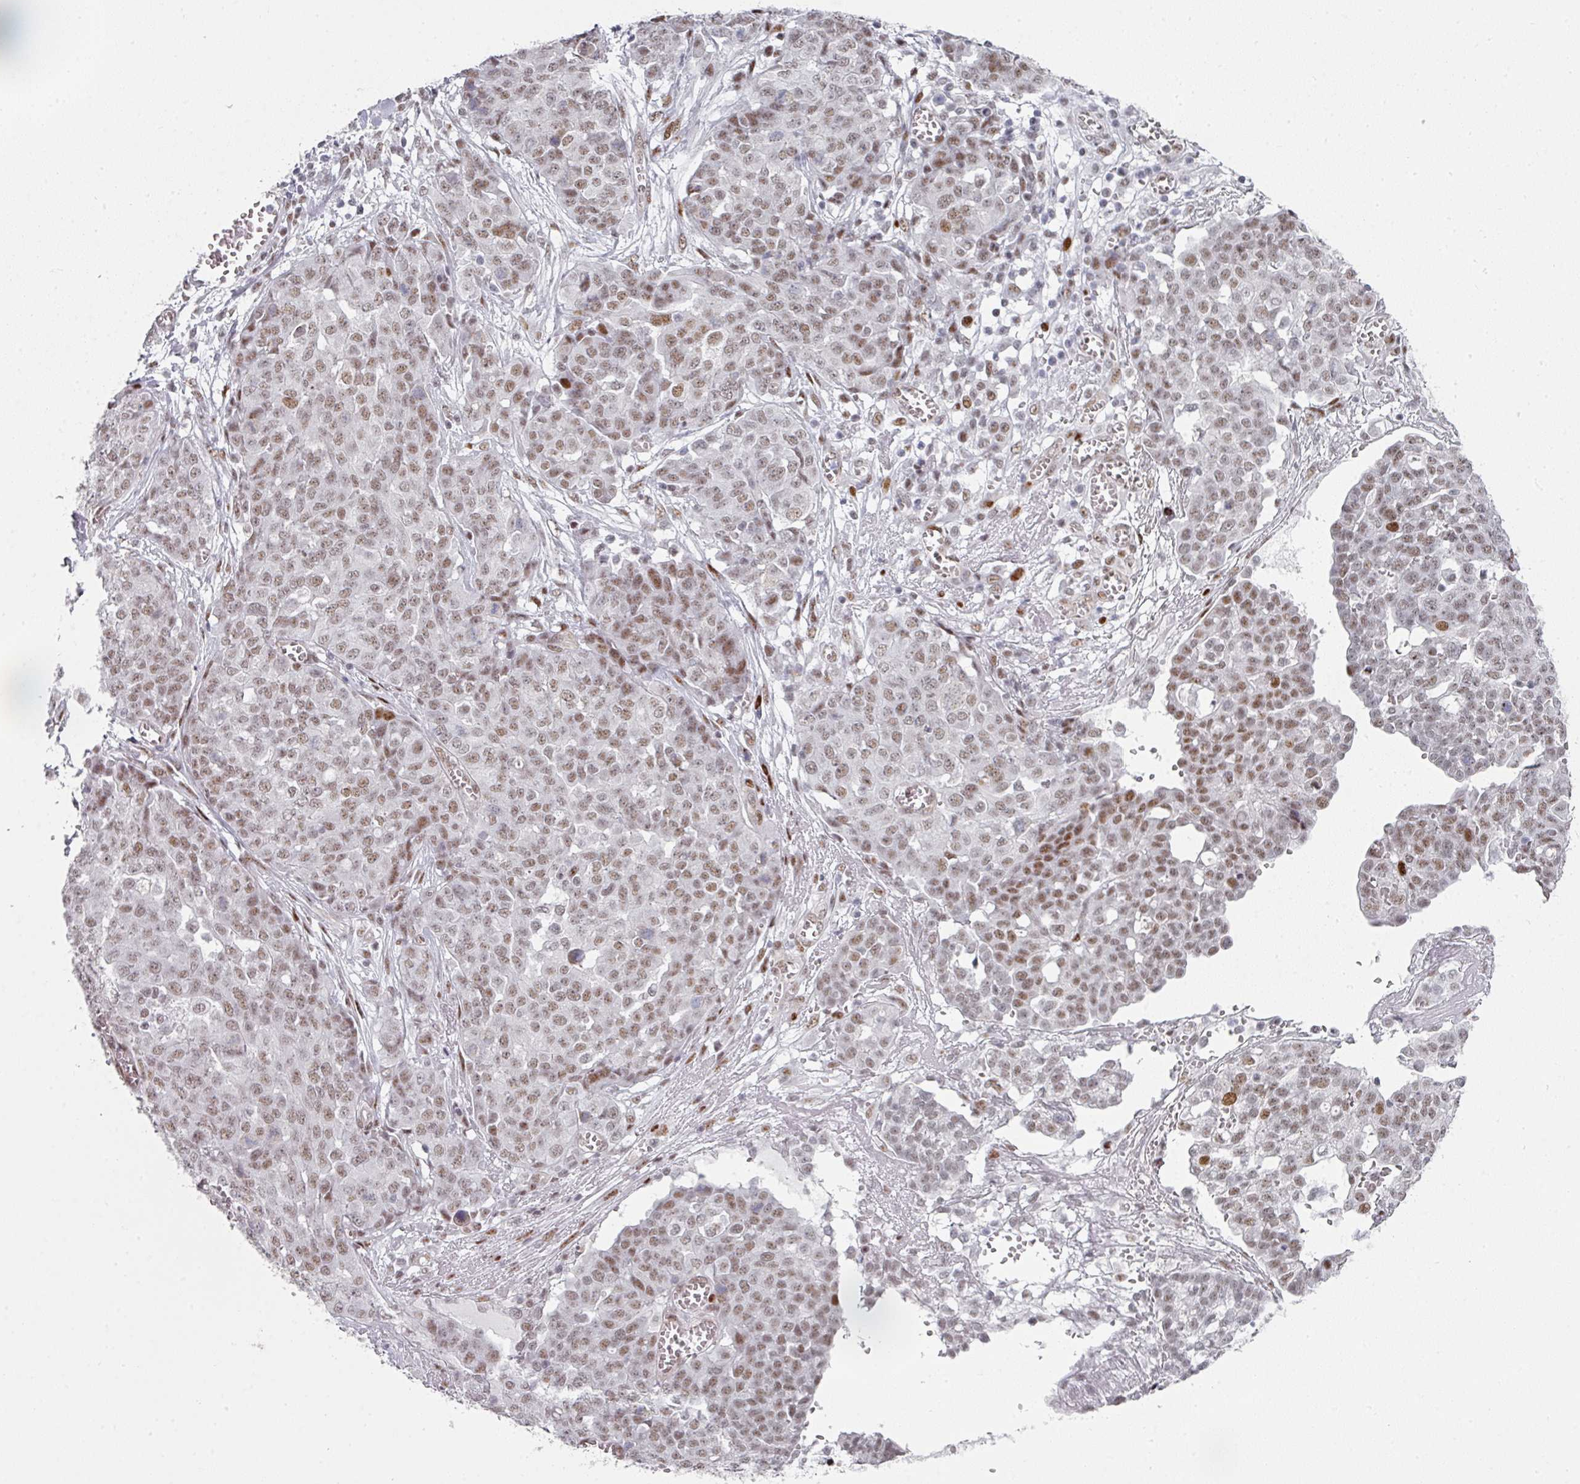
{"staining": {"intensity": "moderate", "quantity": ">75%", "location": "nuclear"}, "tissue": "ovarian cancer", "cell_type": "Tumor cells", "image_type": "cancer", "snomed": [{"axis": "morphology", "description": "Cystadenocarcinoma, serous, NOS"}, {"axis": "topography", "description": "Soft tissue"}, {"axis": "topography", "description": "Ovary"}], "caption": "Immunohistochemistry staining of ovarian cancer, which displays medium levels of moderate nuclear positivity in about >75% of tumor cells indicating moderate nuclear protein expression. The staining was performed using DAB (3,3'-diaminobenzidine) (brown) for protein detection and nuclei were counterstained in hematoxylin (blue).", "gene": "SF3B5", "patient": {"sex": "female", "age": 57}}